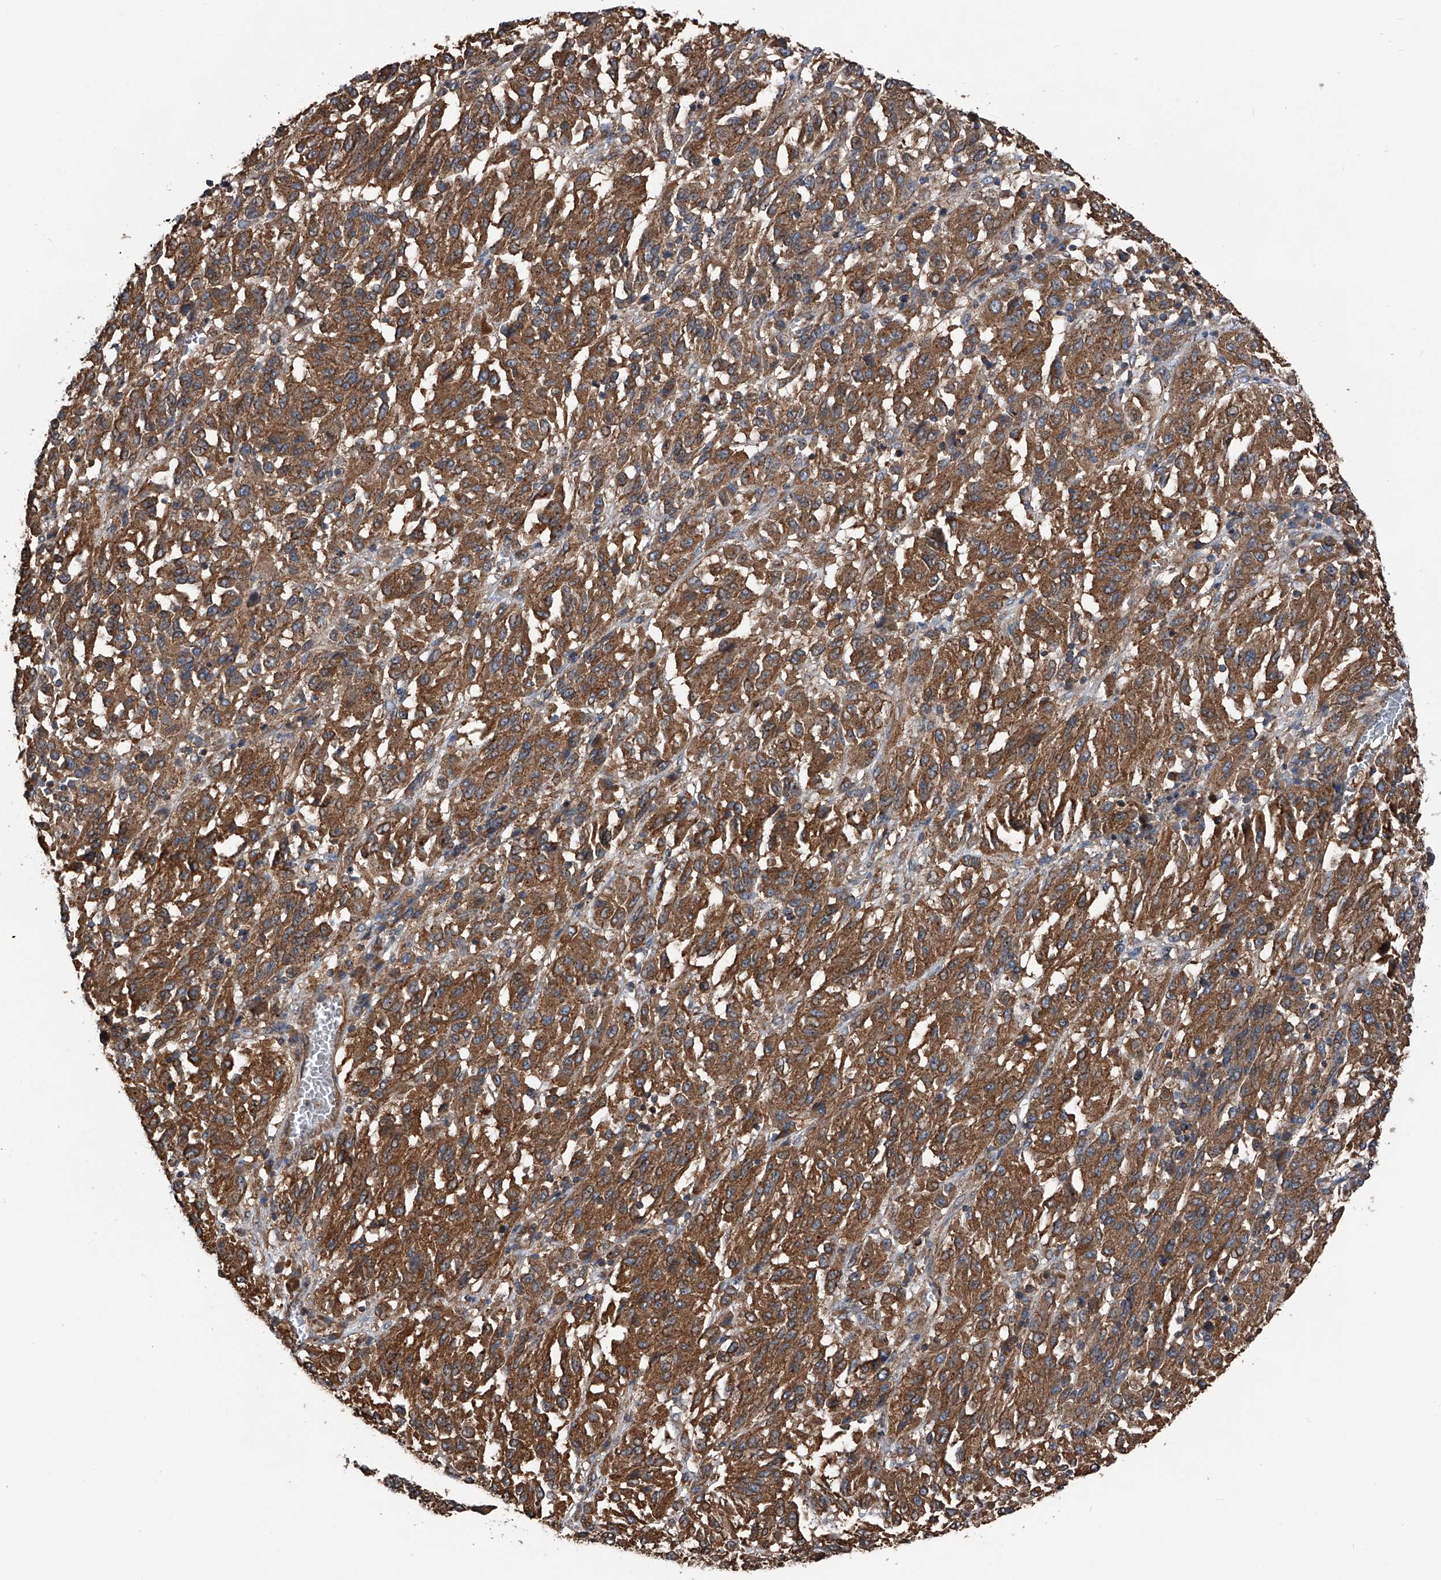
{"staining": {"intensity": "strong", "quantity": ">75%", "location": "cytoplasmic/membranous"}, "tissue": "melanoma", "cell_type": "Tumor cells", "image_type": "cancer", "snomed": [{"axis": "morphology", "description": "Malignant melanoma, Metastatic site"}, {"axis": "topography", "description": "Lung"}], "caption": "Immunohistochemical staining of human melanoma displays high levels of strong cytoplasmic/membranous staining in approximately >75% of tumor cells.", "gene": "KCNJ2", "patient": {"sex": "male", "age": 64}}